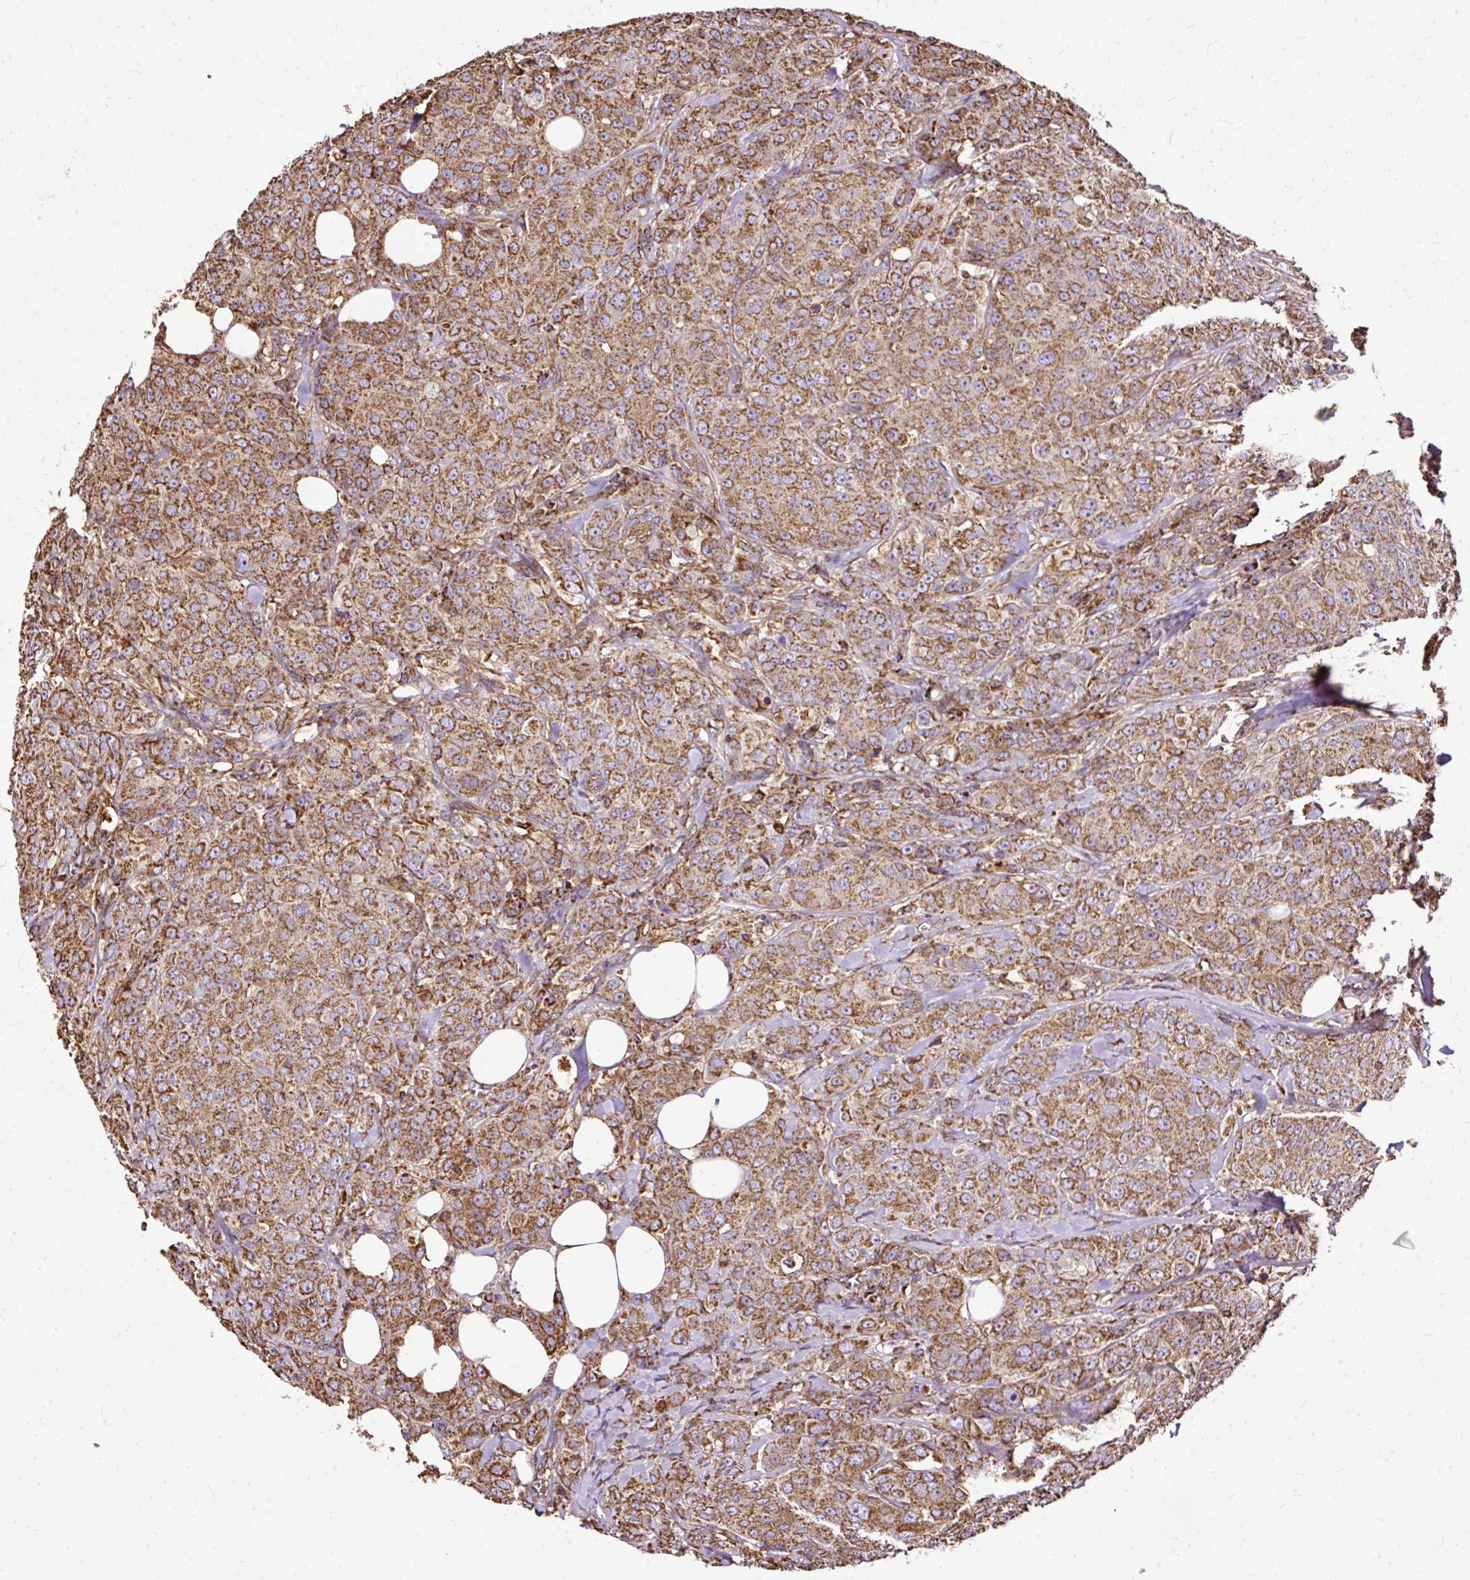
{"staining": {"intensity": "strong", "quantity": ">75%", "location": "cytoplasmic/membranous"}, "tissue": "breast cancer", "cell_type": "Tumor cells", "image_type": "cancer", "snomed": [{"axis": "morphology", "description": "Duct carcinoma"}, {"axis": "topography", "description": "Breast"}], "caption": "Immunohistochemistry photomicrograph of breast cancer stained for a protein (brown), which reveals high levels of strong cytoplasmic/membranous positivity in about >75% of tumor cells.", "gene": "KLHL11", "patient": {"sex": "female", "age": 43}}